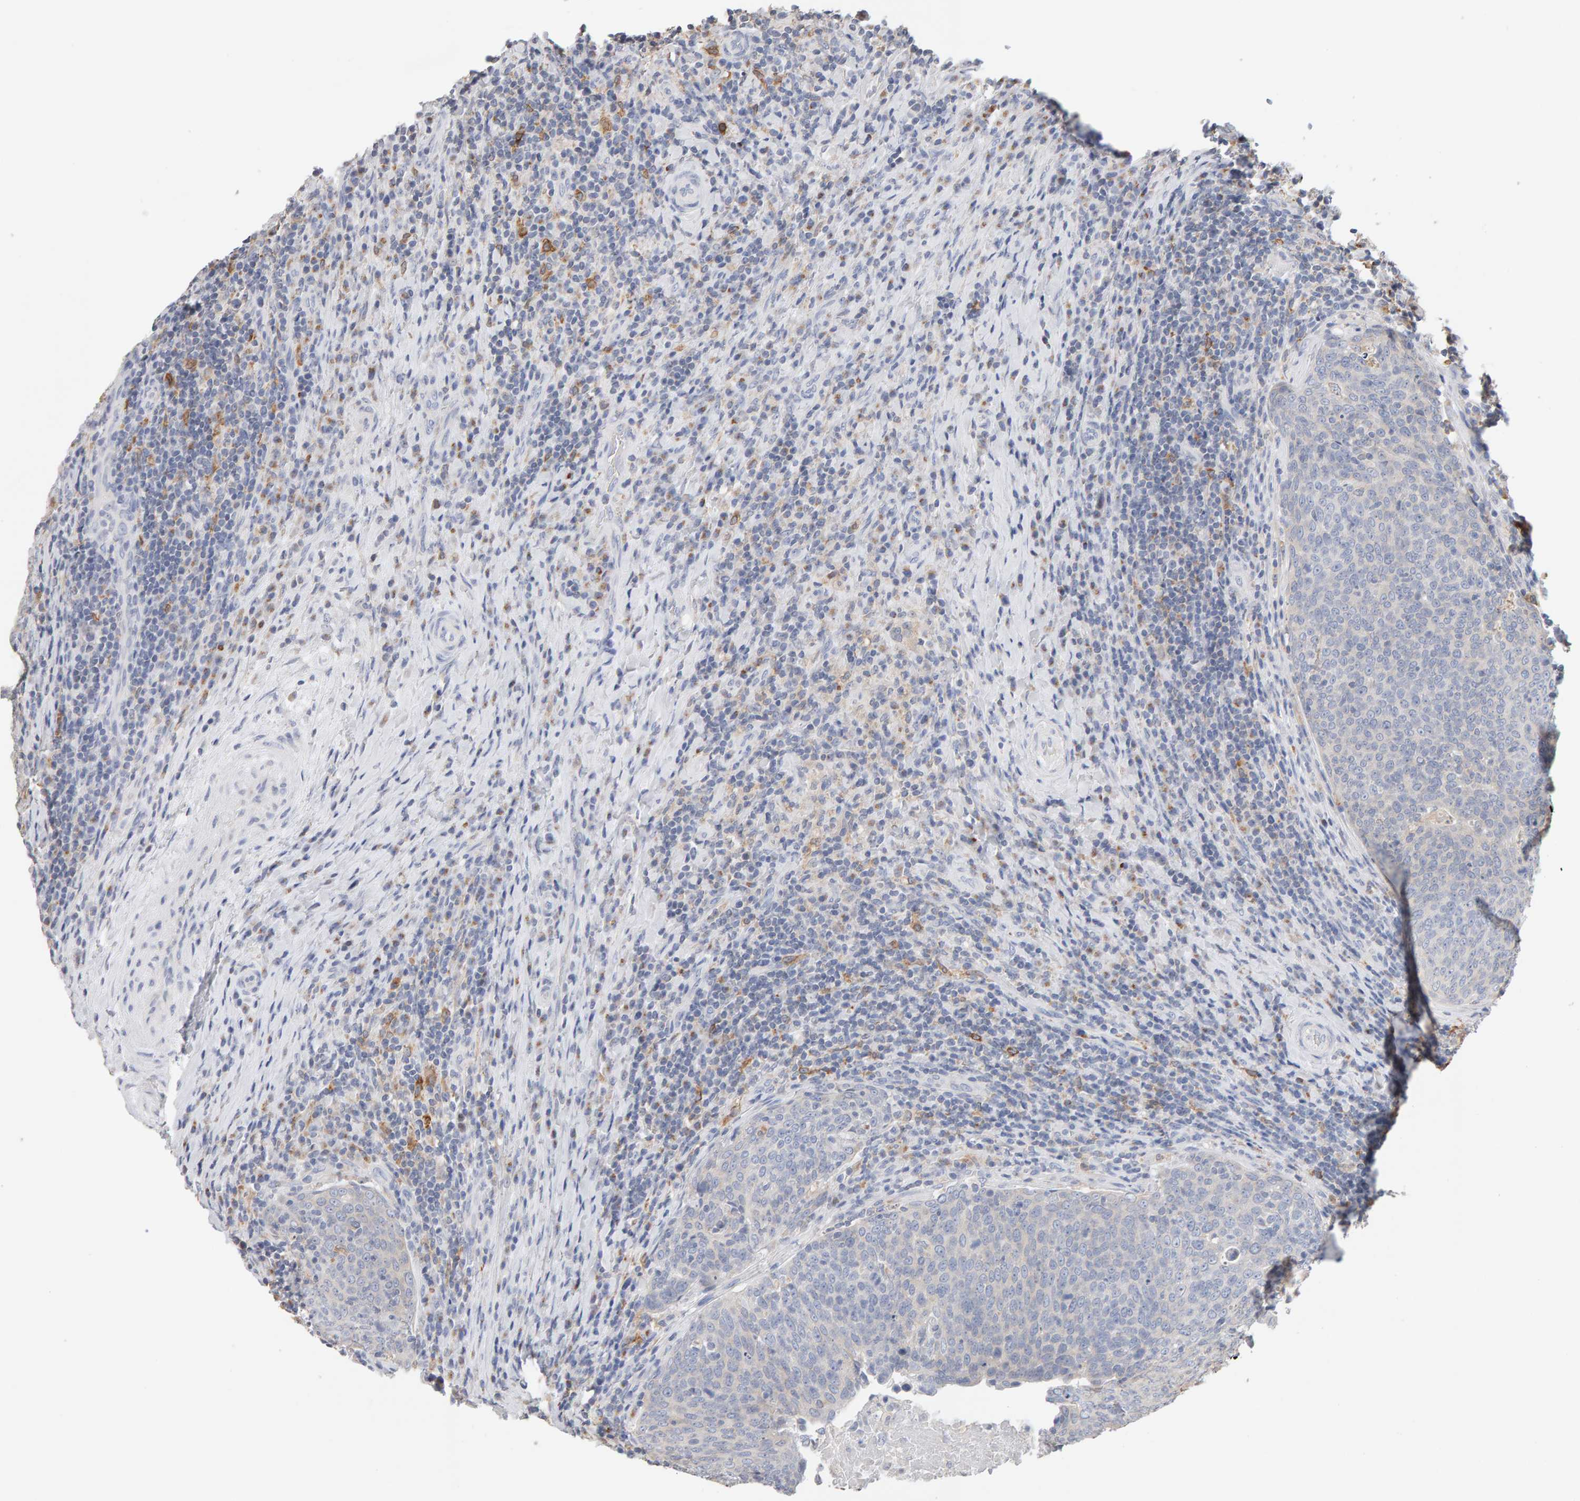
{"staining": {"intensity": "negative", "quantity": "none", "location": "none"}, "tissue": "head and neck cancer", "cell_type": "Tumor cells", "image_type": "cancer", "snomed": [{"axis": "morphology", "description": "Squamous cell carcinoma, NOS"}, {"axis": "morphology", "description": "Squamous cell carcinoma, metastatic, NOS"}, {"axis": "topography", "description": "Lymph node"}, {"axis": "topography", "description": "Head-Neck"}], "caption": "Micrograph shows no significant protein positivity in tumor cells of metastatic squamous cell carcinoma (head and neck).", "gene": "SGPL1", "patient": {"sex": "male", "age": 62}}